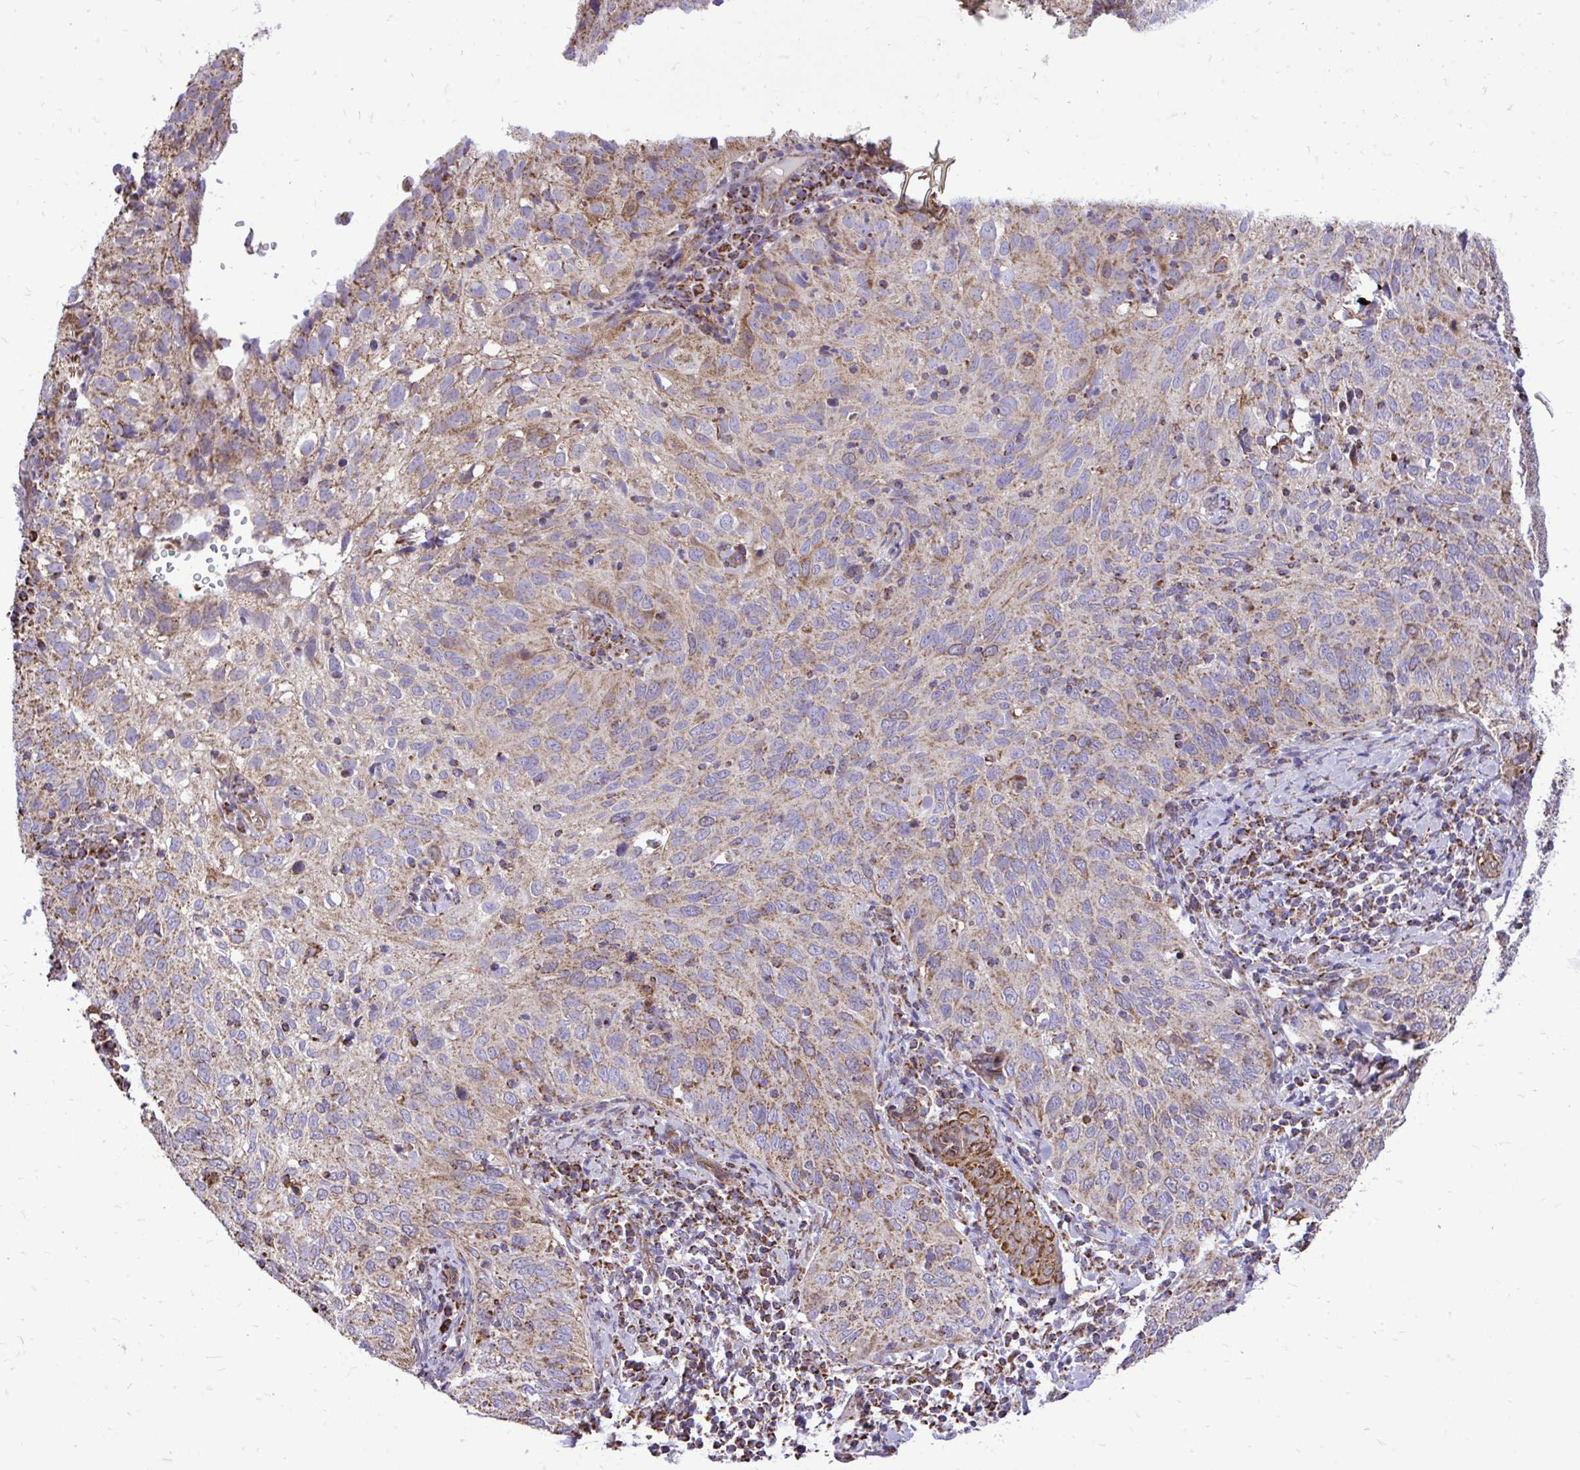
{"staining": {"intensity": "moderate", "quantity": ">75%", "location": "cytoplasmic/membranous"}, "tissue": "cervical cancer", "cell_type": "Tumor cells", "image_type": "cancer", "snomed": [{"axis": "morphology", "description": "Squamous cell carcinoma, NOS"}, {"axis": "topography", "description": "Cervix"}], "caption": "Protein staining by immunohistochemistry (IHC) shows moderate cytoplasmic/membranous expression in about >75% of tumor cells in cervical cancer (squamous cell carcinoma).", "gene": "UBE2C", "patient": {"sex": "female", "age": 52}}